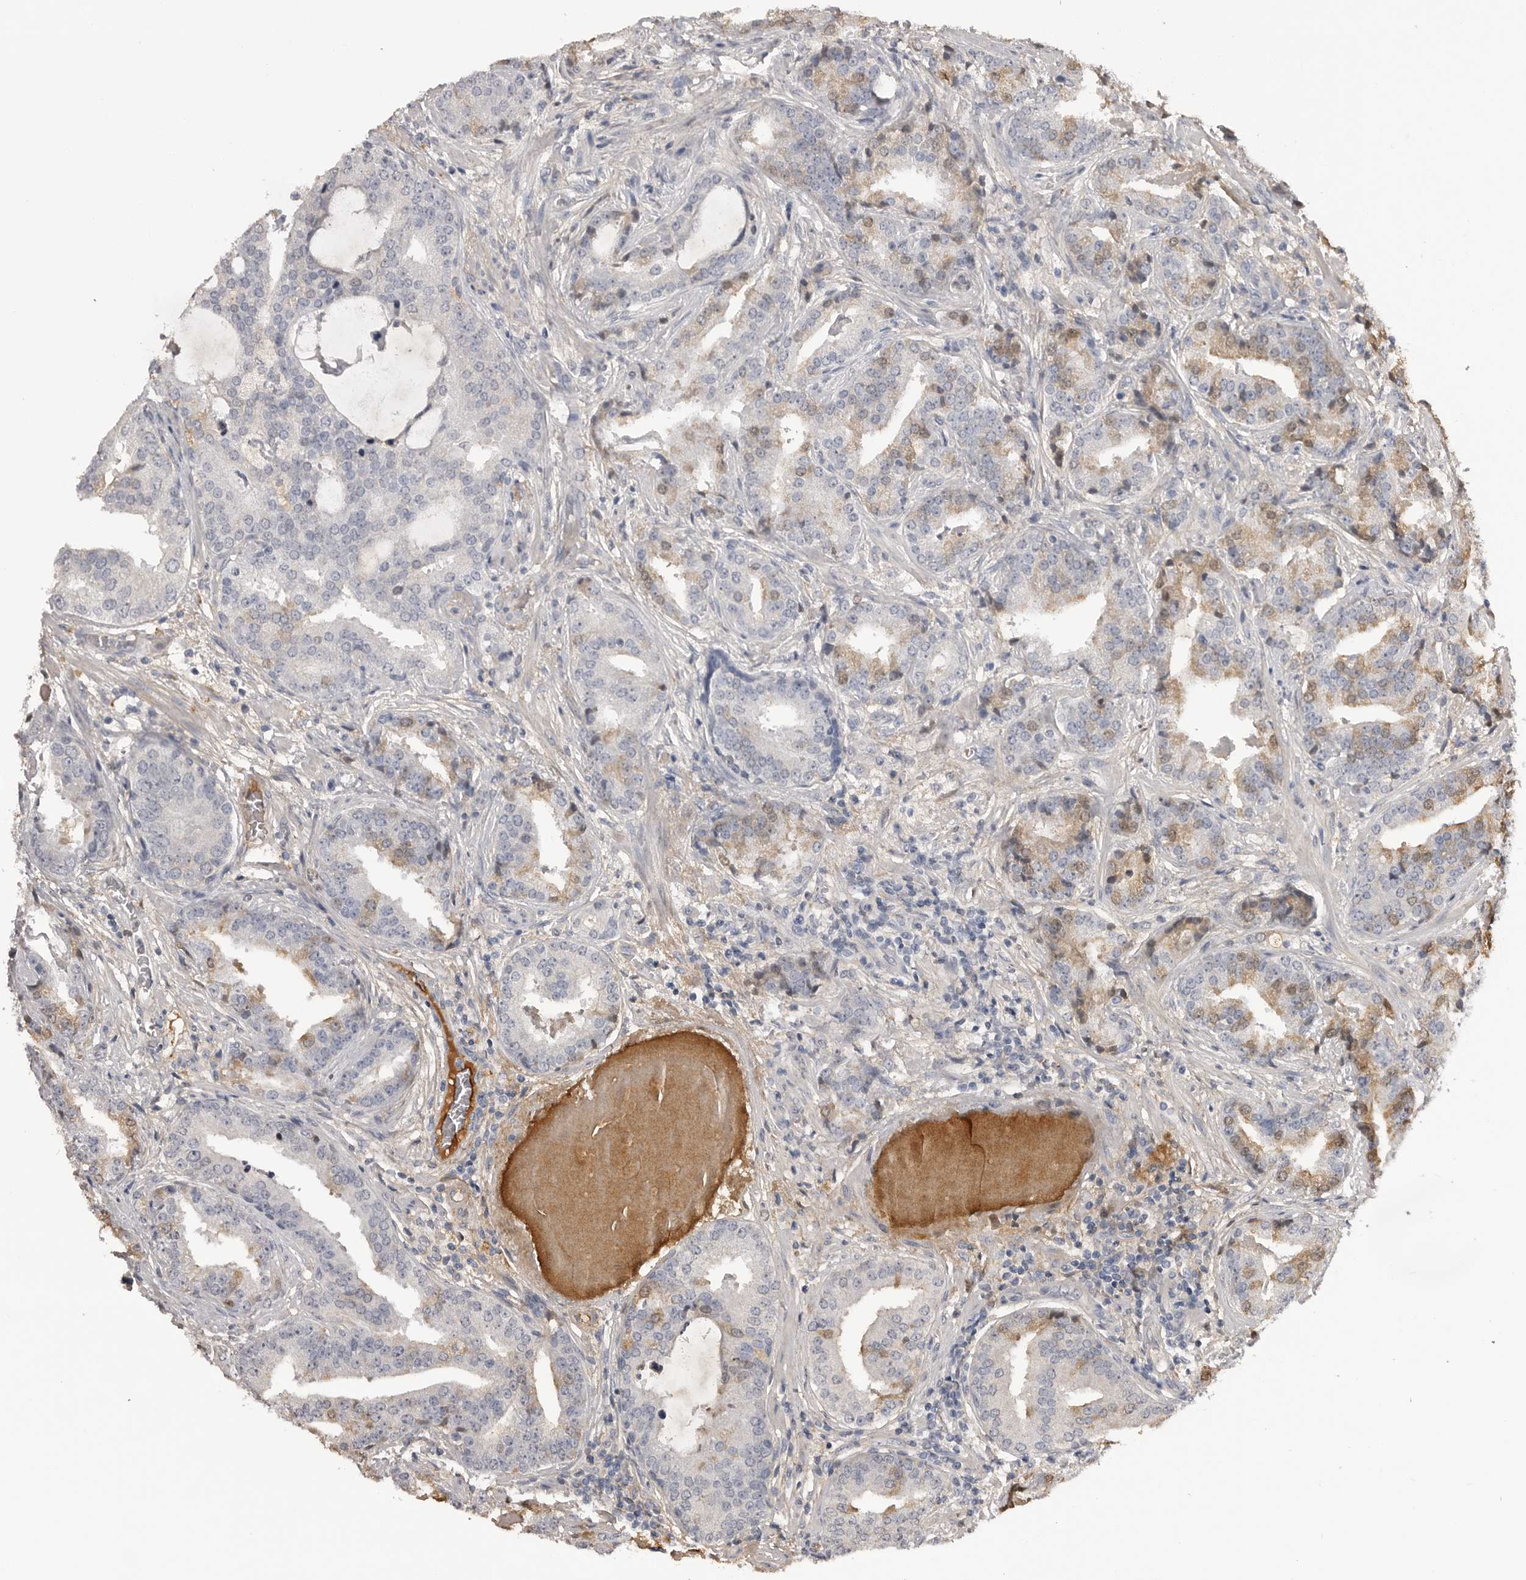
{"staining": {"intensity": "weak", "quantity": "<25%", "location": "cytoplasmic/membranous,nuclear"}, "tissue": "prostate cancer", "cell_type": "Tumor cells", "image_type": "cancer", "snomed": [{"axis": "morphology", "description": "Adenocarcinoma, Low grade"}, {"axis": "topography", "description": "Prostate"}], "caption": "Tumor cells show no significant positivity in low-grade adenocarcinoma (prostate). (DAB immunohistochemistry (IHC) visualized using brightfield microscopy, high magnification).", "gene": "AHSG", "patient": {"sex": "male", "age": 67}}